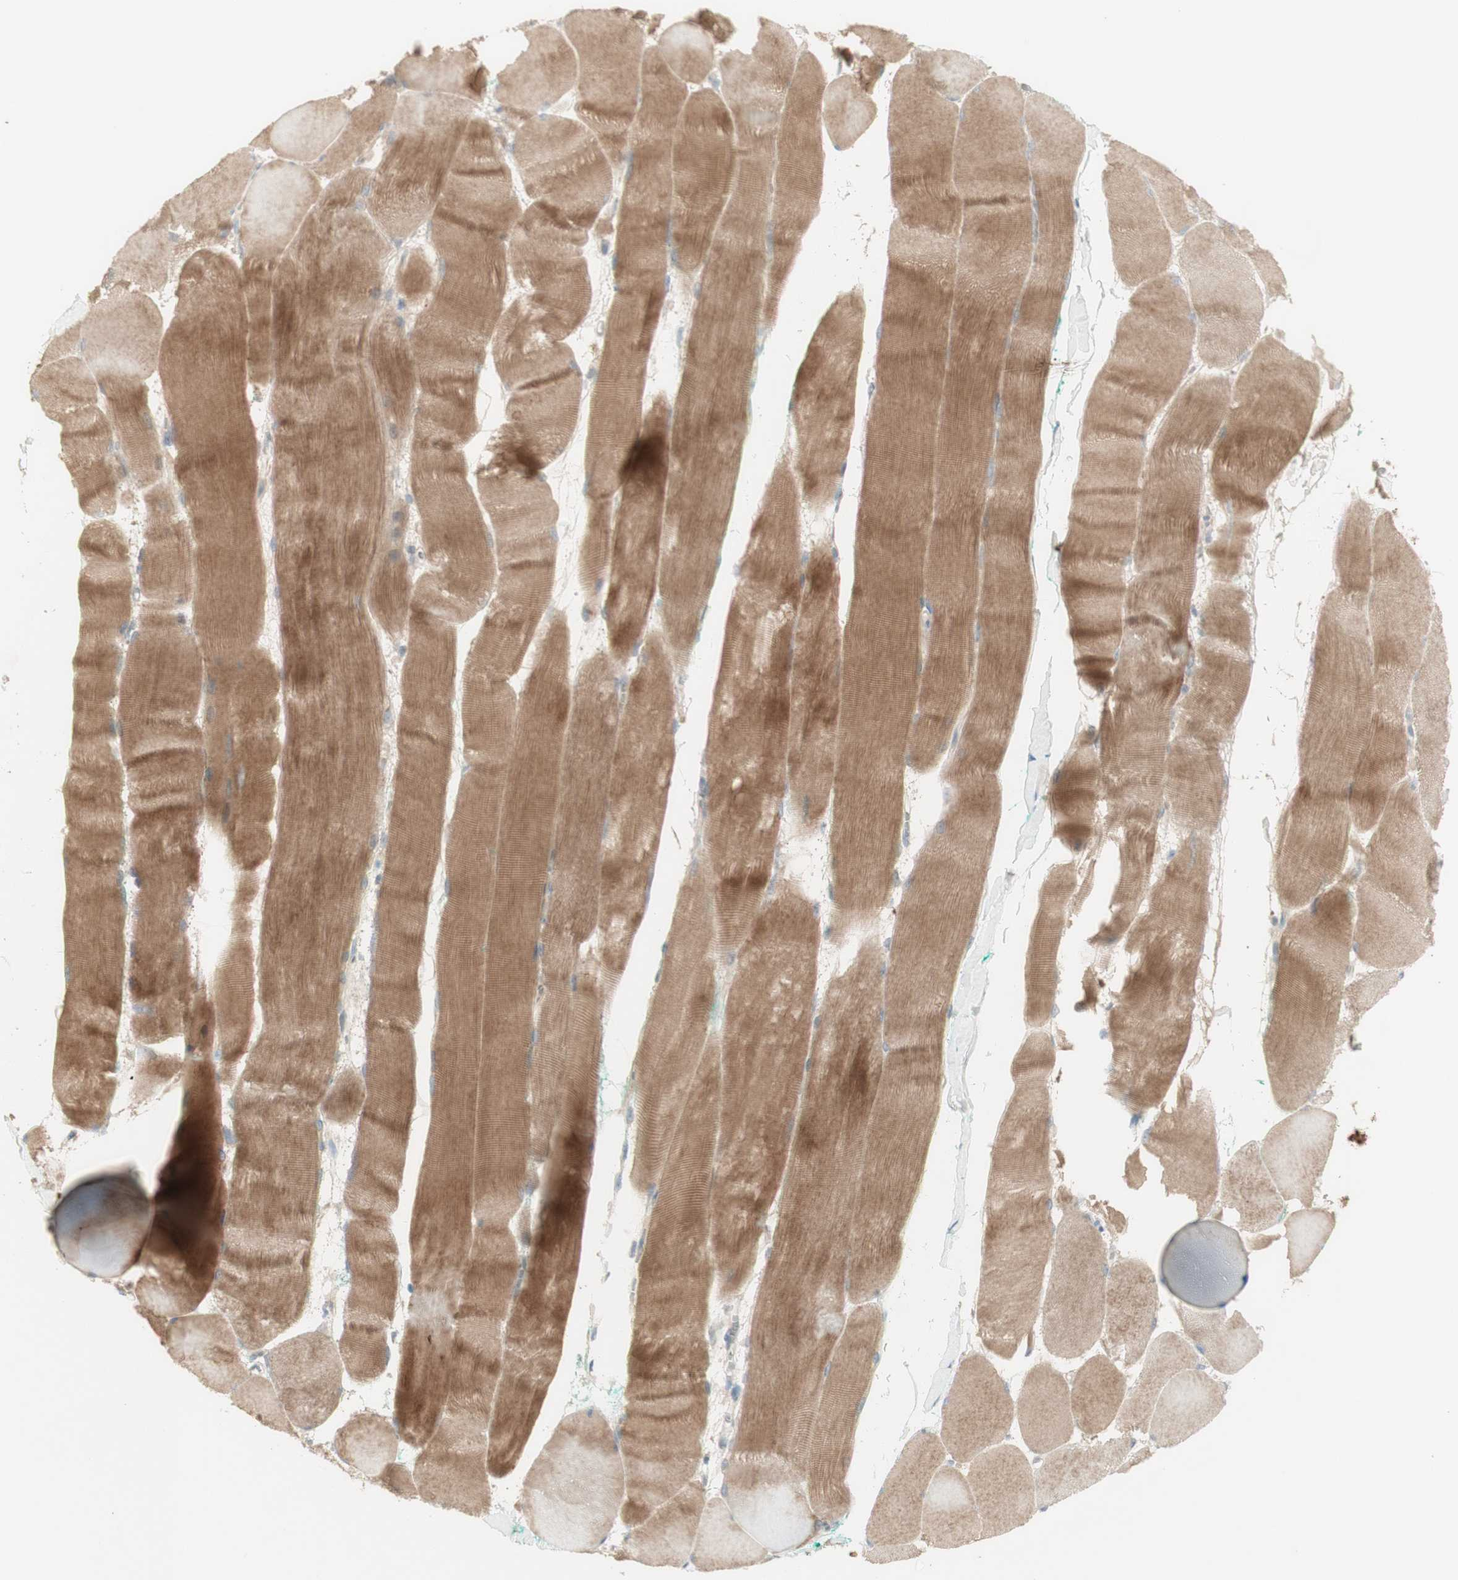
{"staining": {"intensity": "moderate", "quantity": ">75%", "location": "cytoplasmic/membranous"}, "tissue": "skeletal muscle", "cell_type": "Myocytes", "image_type": "normal", "snomed": [{"axis": "morphology", "description": "Normal tissue, NOS"}, {"axis": "morphology", "description": "Squamous cell carcinoma, NOS"}, {"axis": "topography", "description": "Skeletal muscle"}], "caption": "IHC of unremarkable human skeletal muscle reveals medium levels of moderate cytoplasmic/membranous staining in about >75% of myocytes. (IHC, brightfield microscopy, high magnification).", "gene": "PTGER4", "patient": {"sex": "male", "age": 51}}